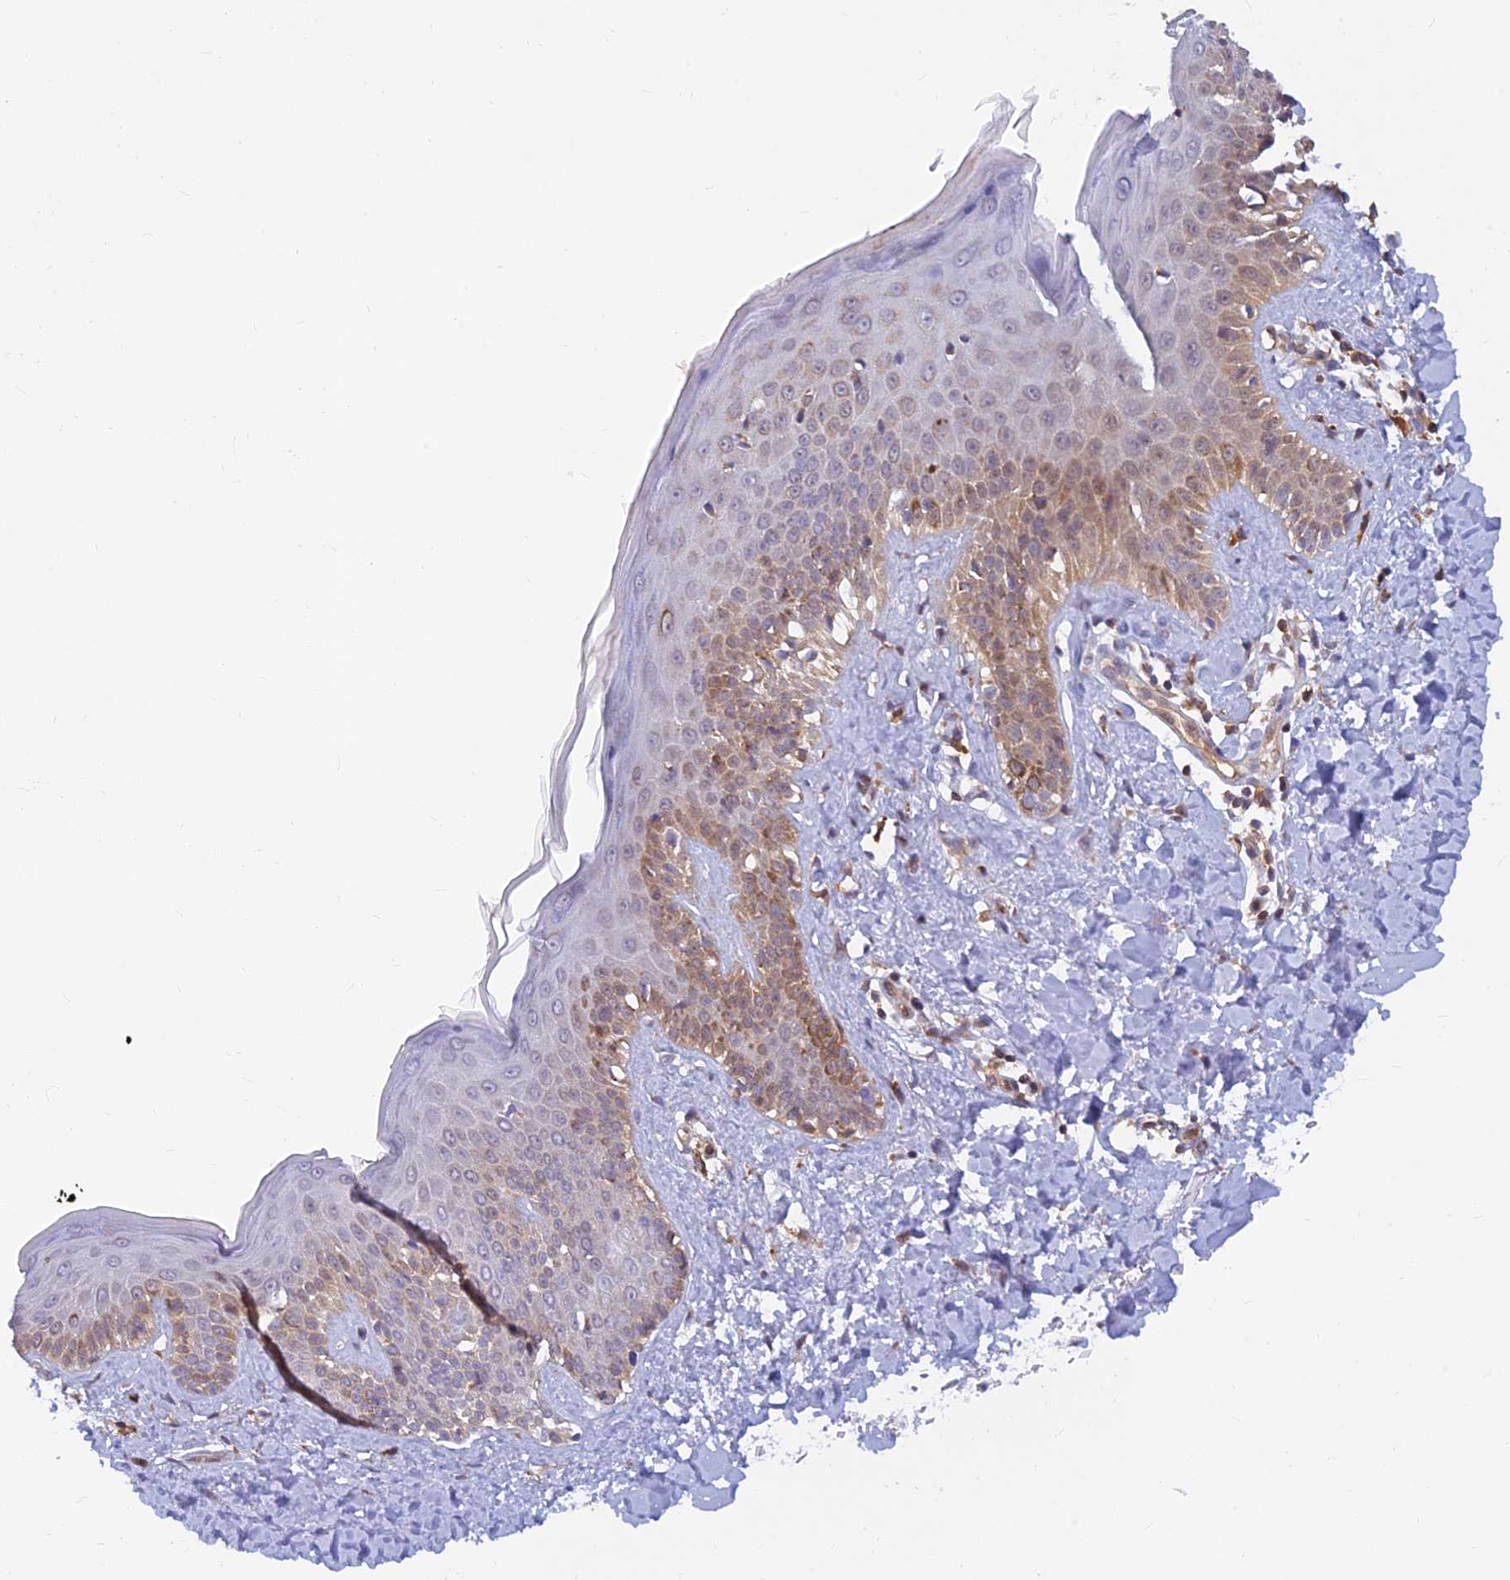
{"staining": {"intensity": "moderate", "quantity": ">75%", "location": "cytoplasmic/membranous"}, "tissue": "skin", "cell_type": "Fibroblasts", "image_type": "normal", "snomed": [{"axis": "morphology", "description": "Normal tissue, NOS"}, {"axis": "topography", "description": "Skin"}], "caption": "Immunohistochemical staining of unremarkable human skin reveals medium levels of moderate cytoplasmic/membranous staining in about >75% of fibroblasts.", "gene": "LYSMD2", "patient": {"sex": "female", "age": 58}}